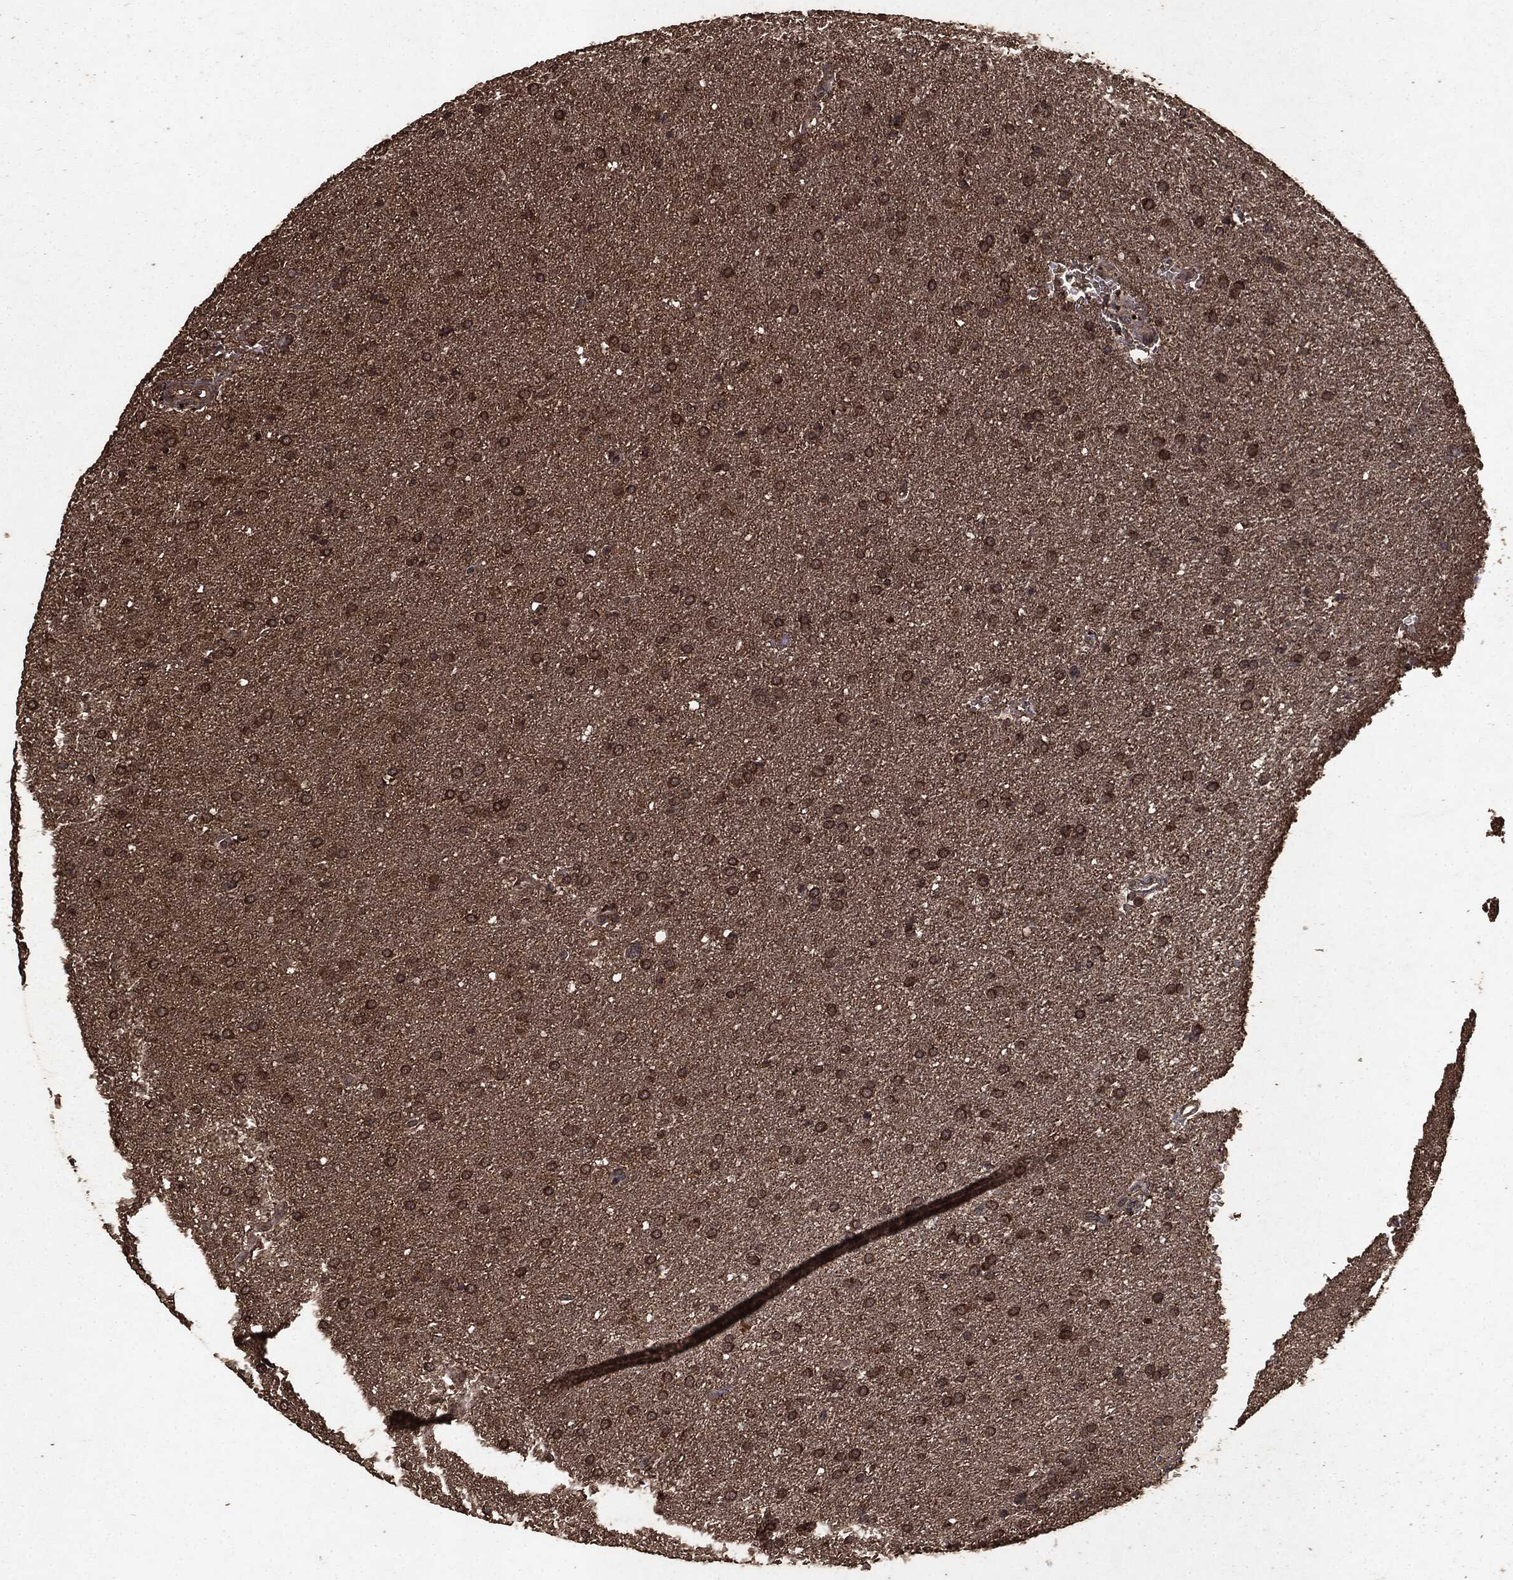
{"staining": {"intensity": "moderate", "quantity": ">75%", "location": "cytoplasmic/membranous"}, "tissue": "glioma", "cell_type": "Tumor cells", "image_type": "cancer", "snomed": [{"axis": "morphology", "description": "Glioma, malignant, Low grade"}, {"axis": "topography", "description": "Brain"}], "caption": "Immunohistochemical staining of human glioma shows medium levels of moderate cytoplasmic/membranous expression in about >75% of tumor cells.", "gene": "NME1", "patient": {"sex": "female", "age": 37}}